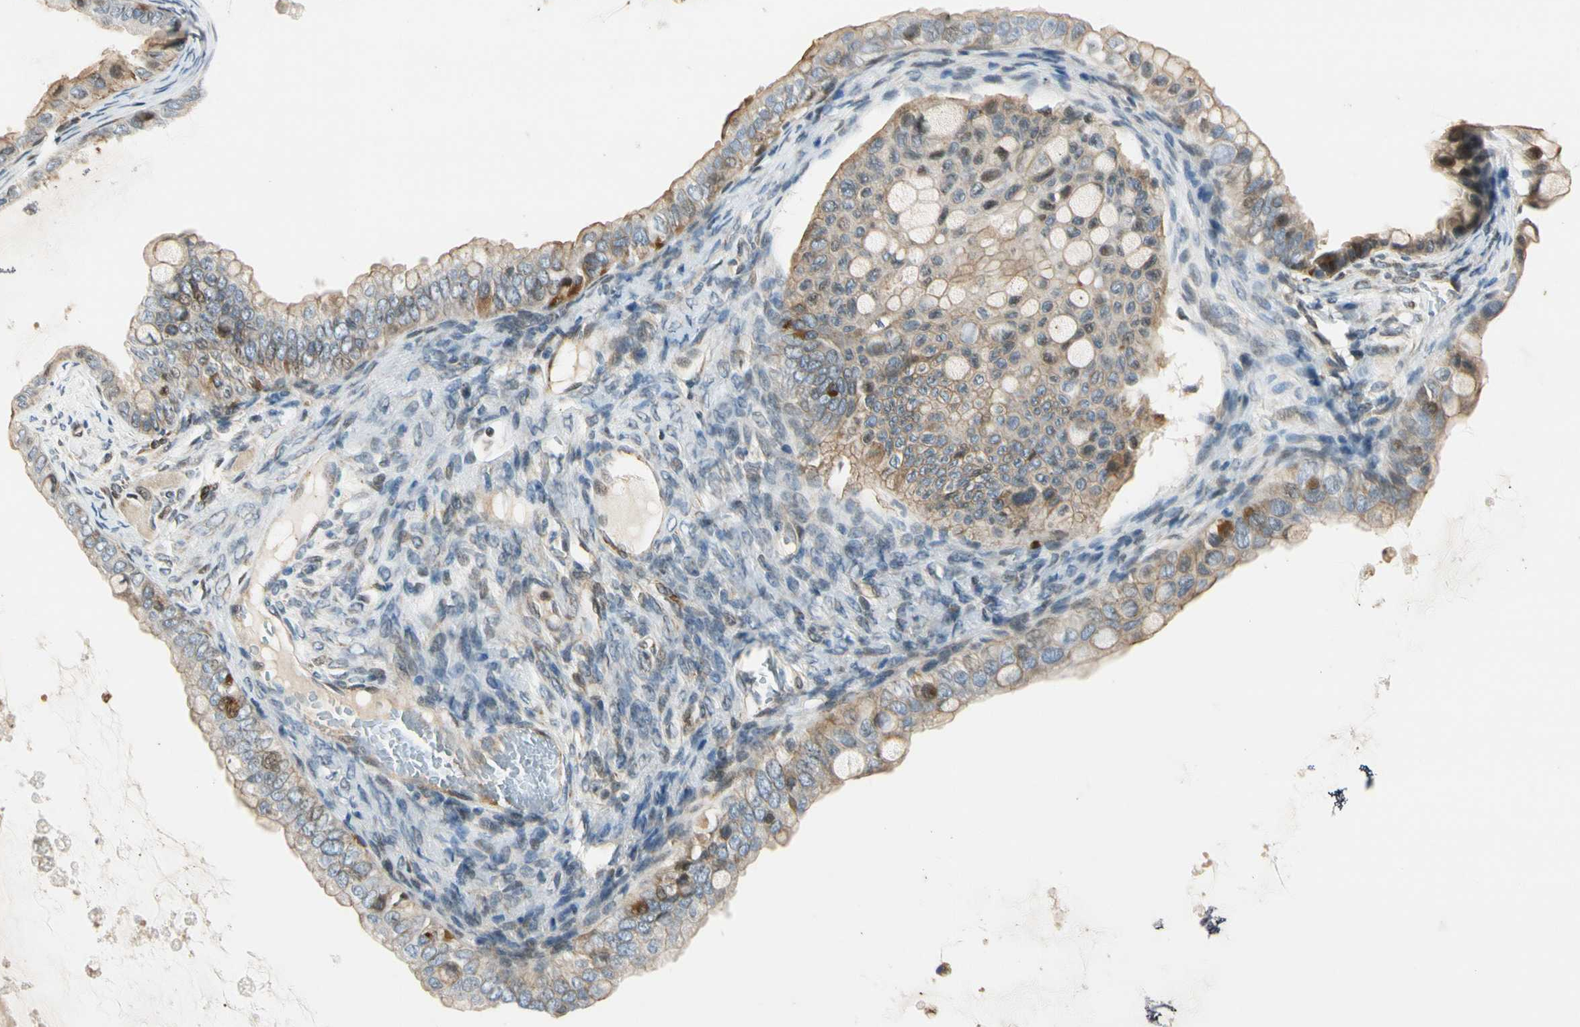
{"staining": {"intensity": "weak", "quantity": "25%-75%", "location": "cytoplasmic/membranous"}, "tissue": "ovarian cancer", "cell_type": "Tumor cells", "image_type": "cancer", "snomed": [{"axis": "morphology", "description": "Cystadenocarcinoma, mucinous, NOS"}, {"axis": "topography", "description": "Ovary"}], "caption": "The photomicrograph displays a brown stain indicating the presence of a protein in the cytoplasmic/membranous of tumor cells in ovarian cancer. (brown staining indicates protein expression, while blue staining denotes nuclei).", "gene": "NPDC1", "patient": {"sex": "female", "age": 80}}